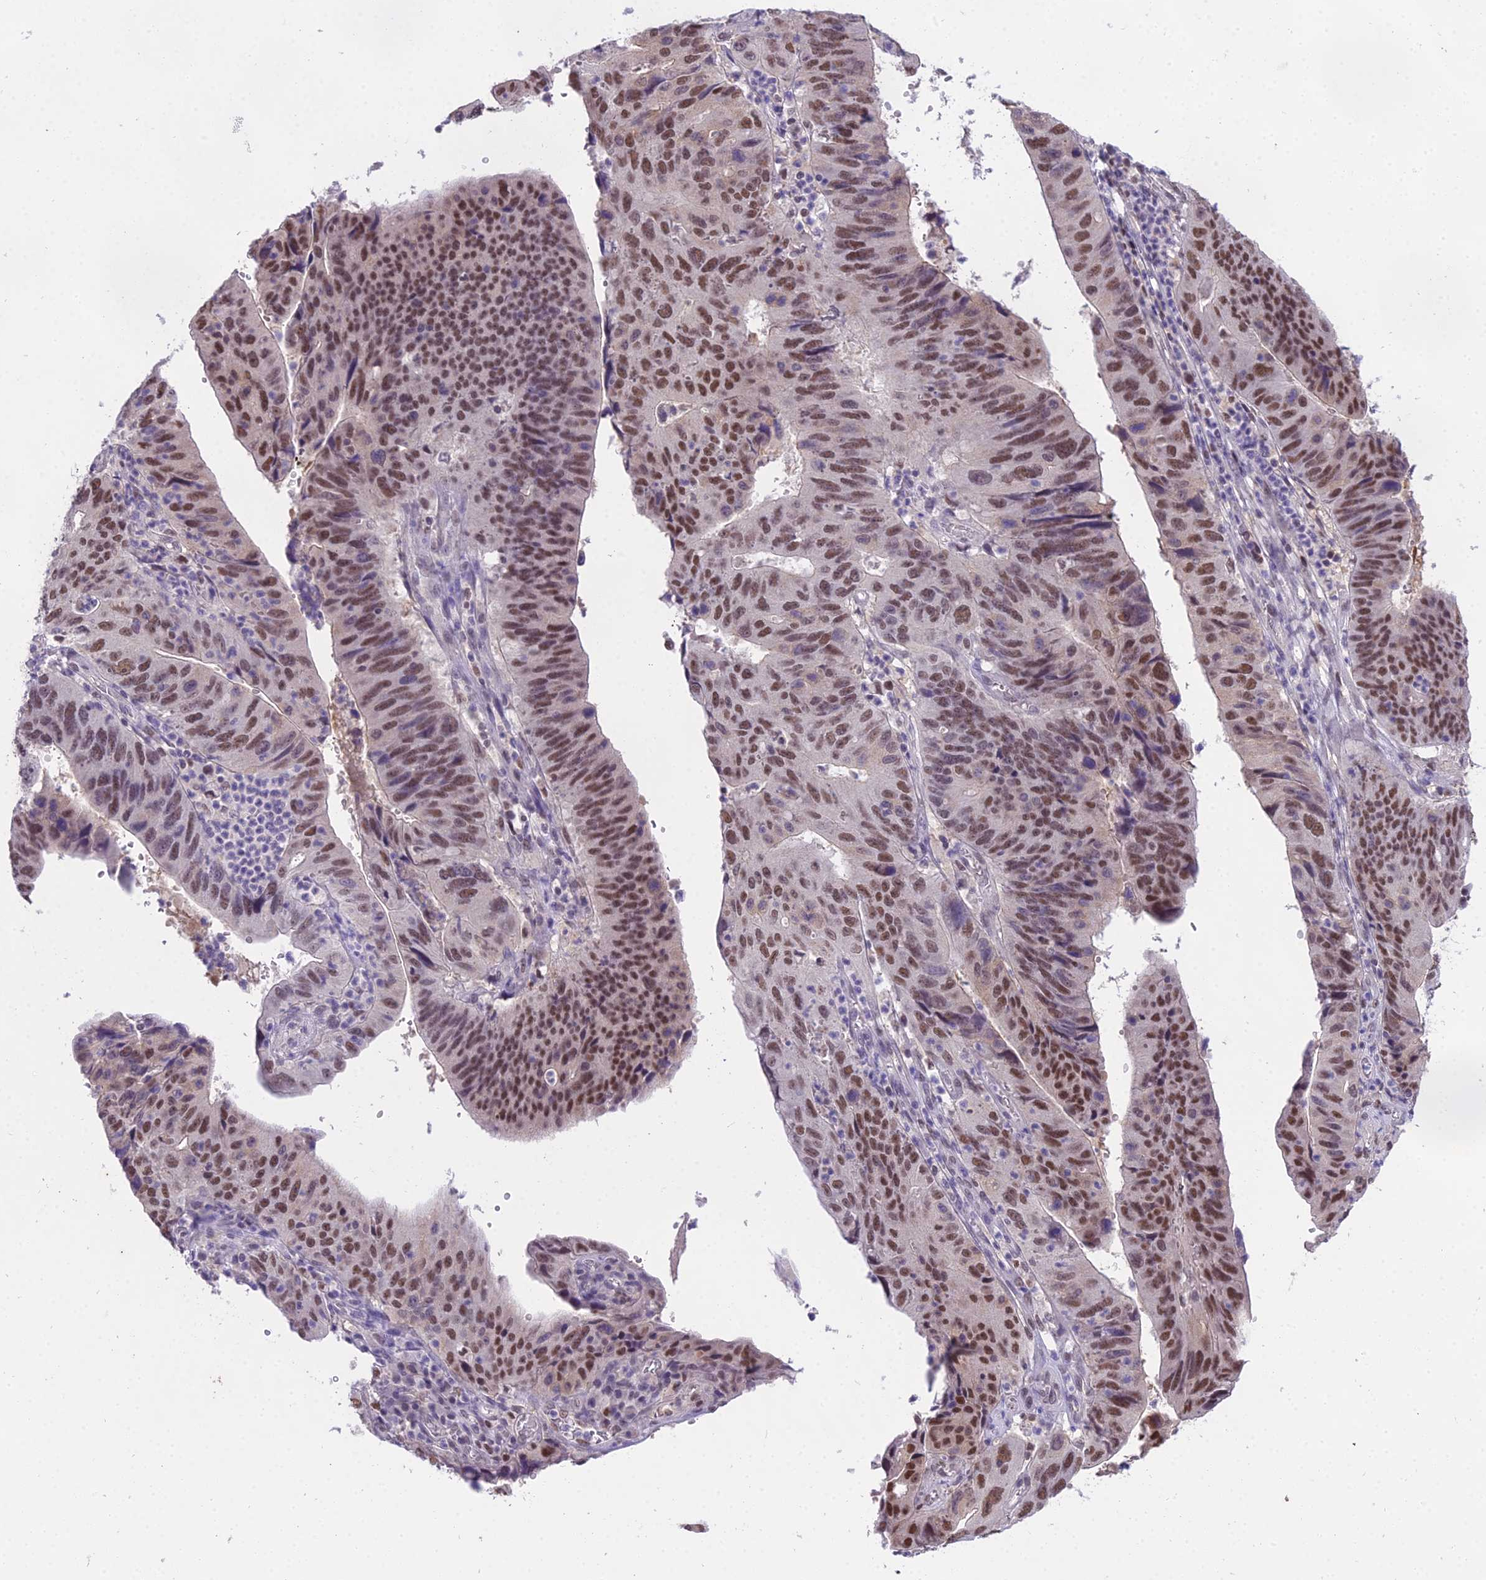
{"staining": {"intensity": "moderate", "quantity": ">75%", "location": "nuclear"}, "tissue": "stomach cancer", "cell_type": "Tumor cells", "image_type": "cancer", "snomed": [{"axis": "morphology", "description": "Adenocarcinoma, NOS"}, {"axis": "topography", "description": "Stomach"}], "caption": "Stomach adenocarcinoma tissue reveals moderate nuclear positivity in approximately >75% of tumor cells, visualized by immunohistochemistry. The protein of interest is stained brown, and the nuclei are stained in blue (DAB IHC with brightfield microscopy, high magnification).", "gene": "MAT2A", "patient": {"sex": "male", "age": 59}}